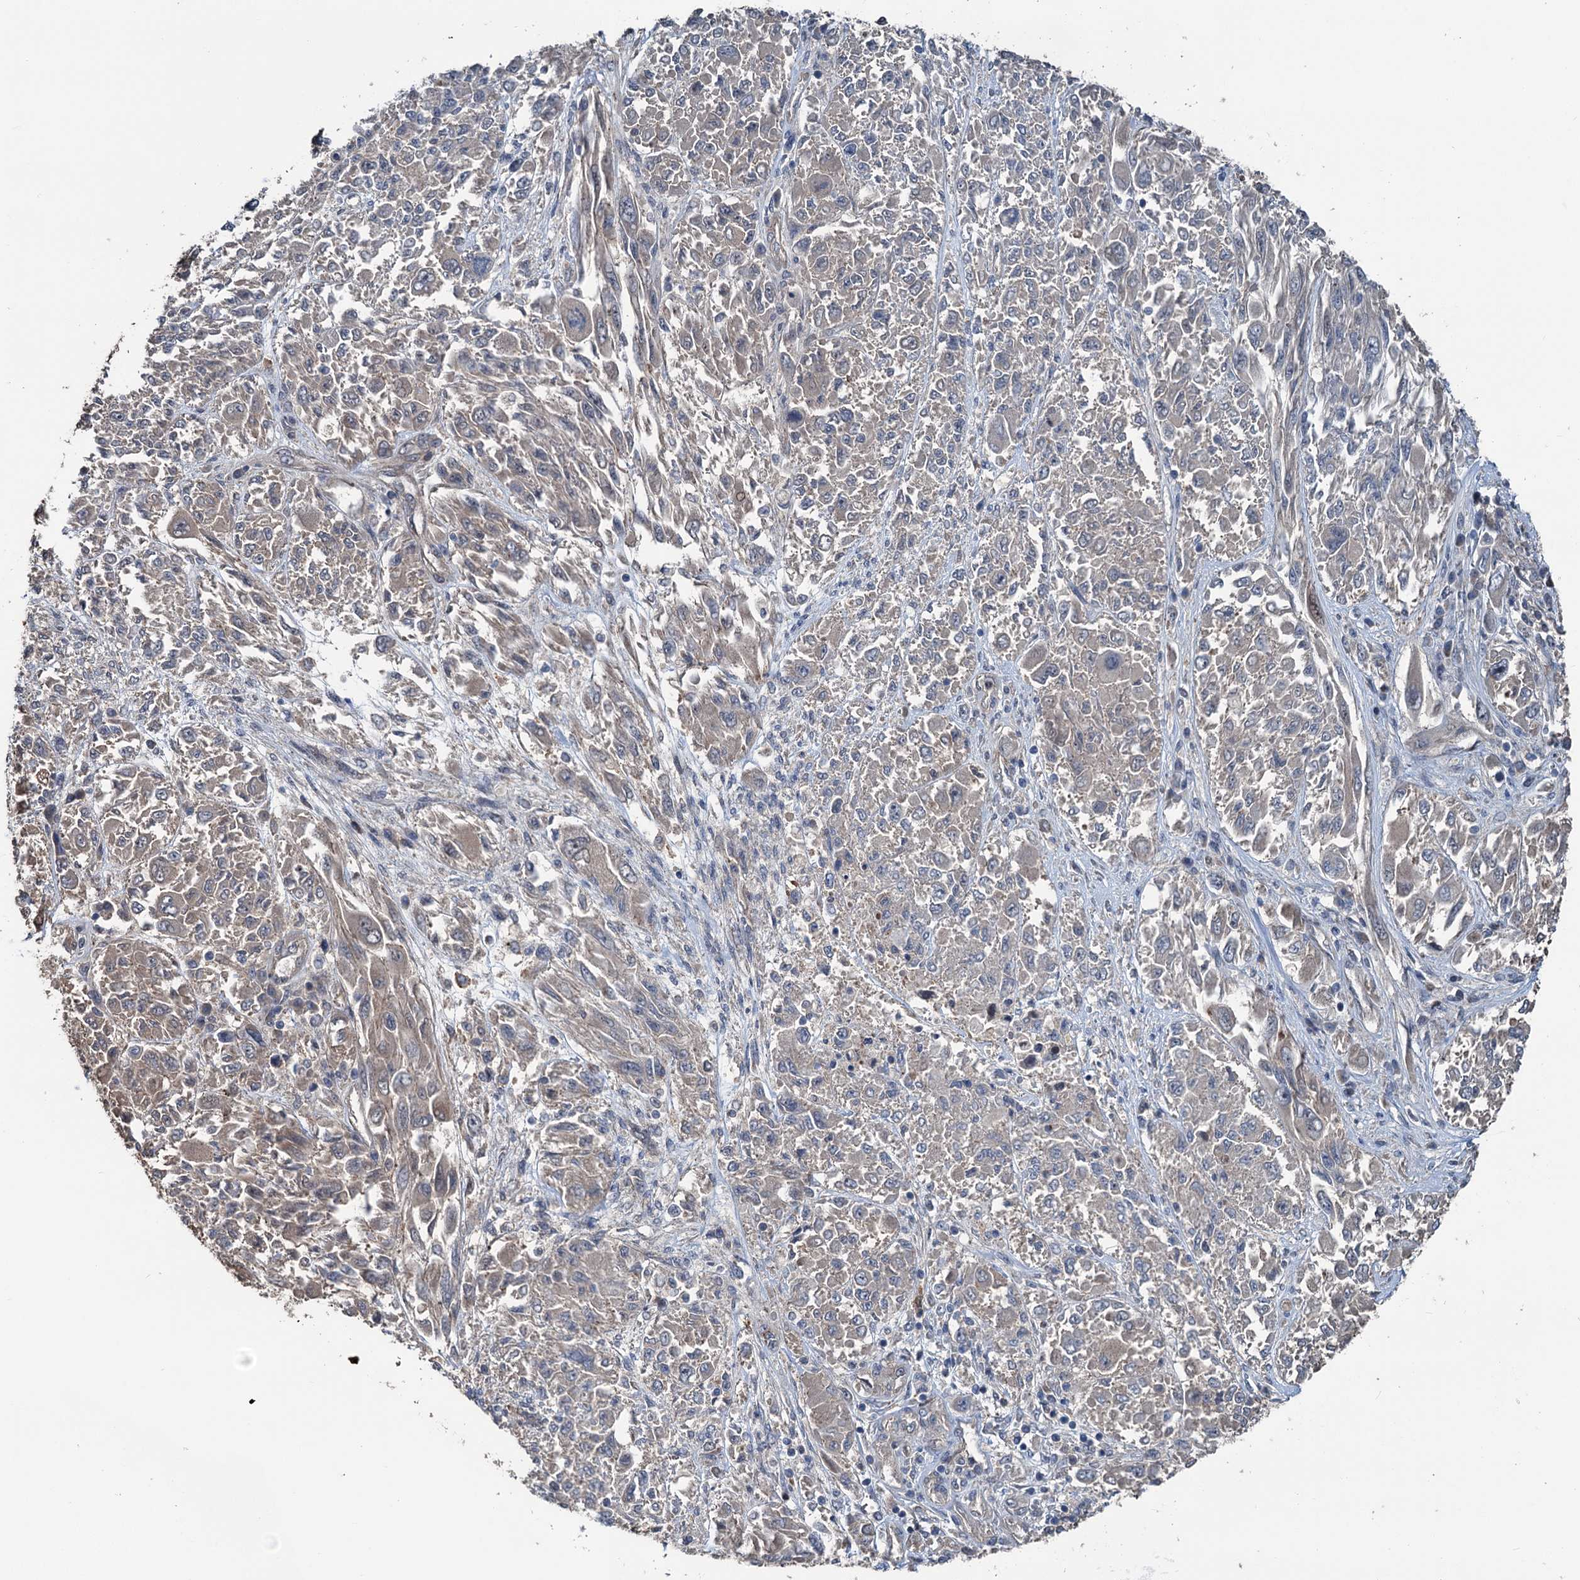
{"staining": {"intensity": "negative", "quantity": "none", "location": "none"}, "tissue": "melanoma", "cell_type": "Tumor cells", "image_type": "cancer", "snomed": [{"axis": "morphology", "description": "Malignant melanoma, NOS"}, {"axis": "topography", "description": "Skin"}], "caption": "This image is of melanoma stained with IHC to label a protein in brown with the nuclei are counter-stained blue. There is no expression in tumor cells.", "gene": "TEDC1", "patient": {"sex": "female", "age": 91}}